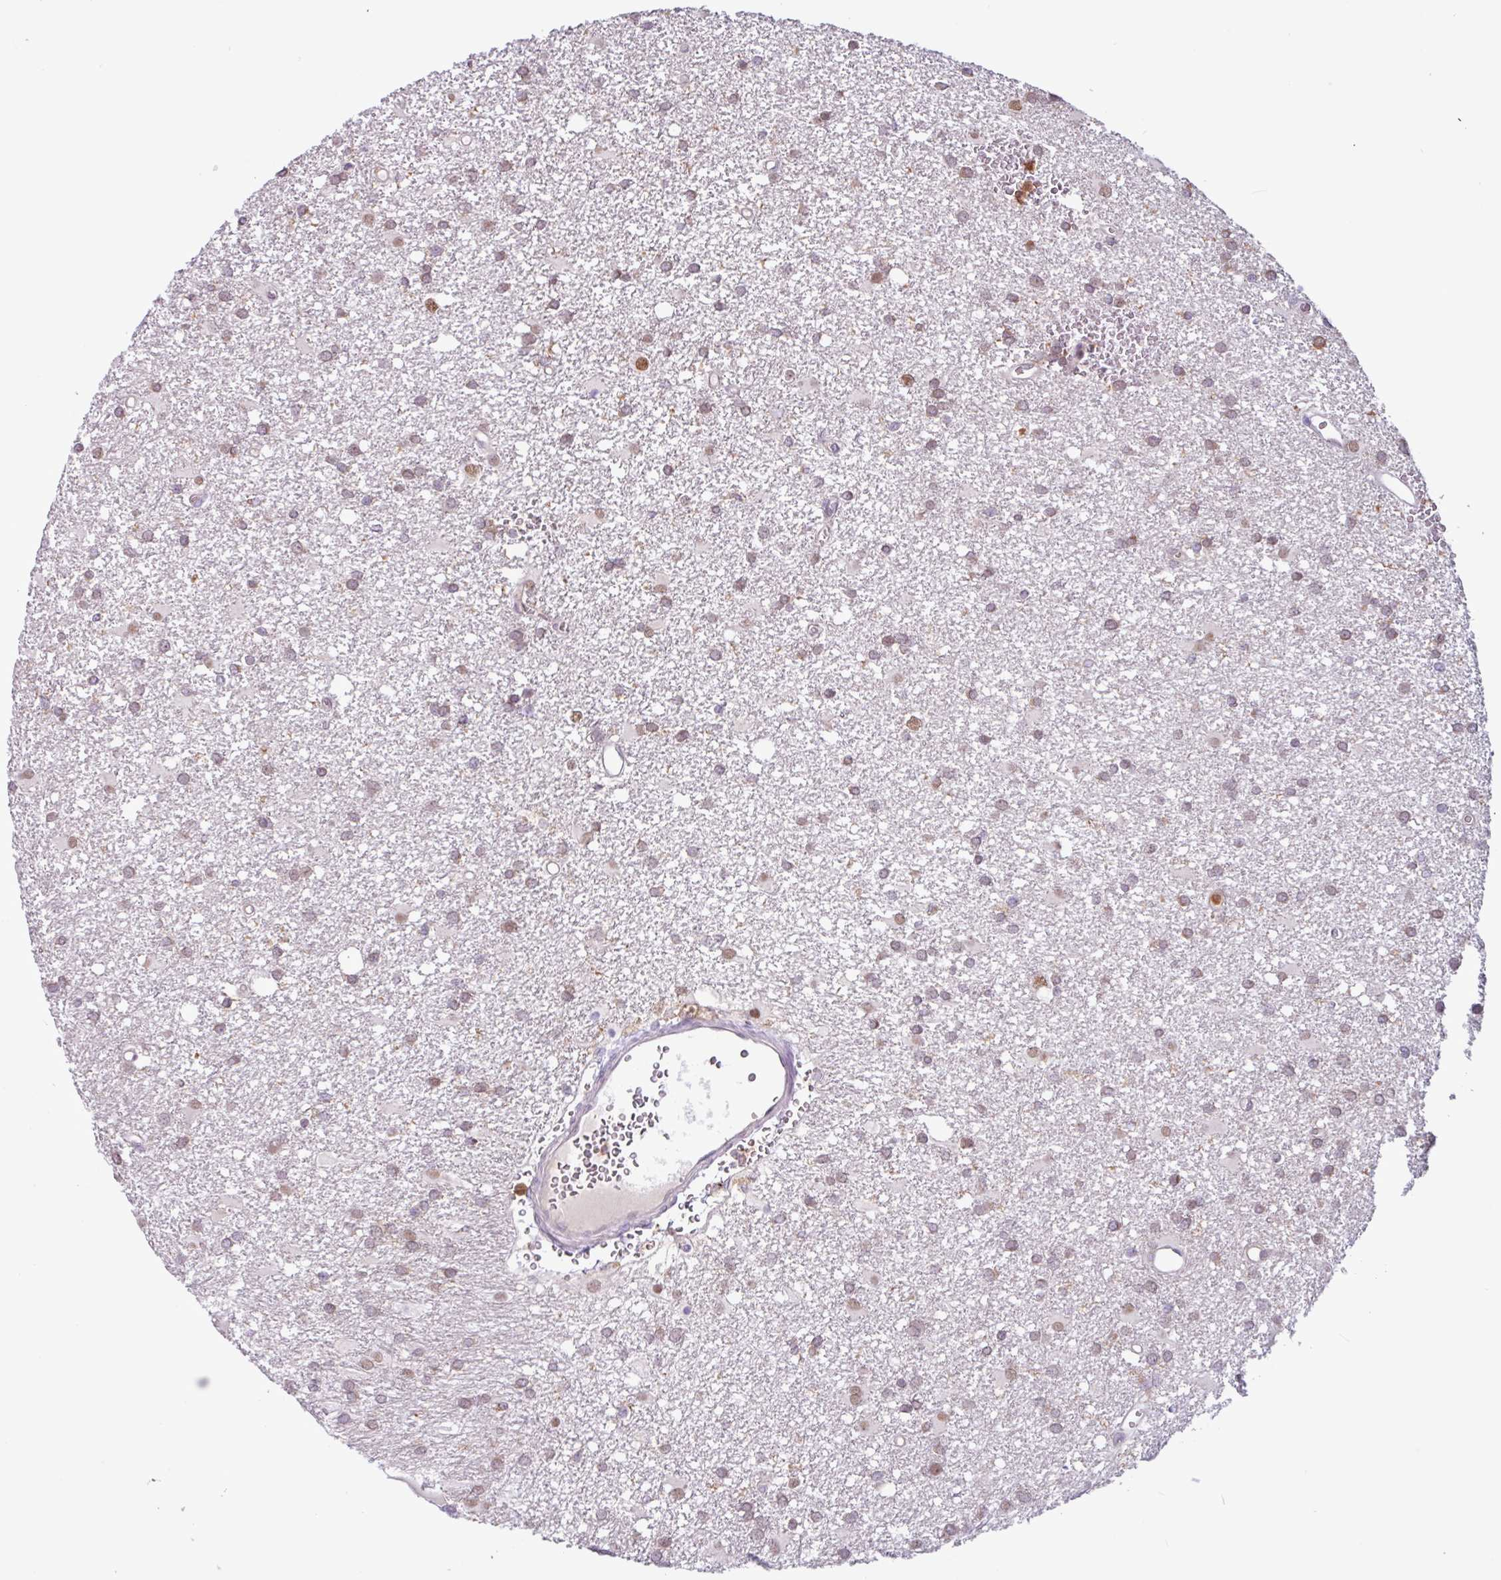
{"staining": {"intensity": "weak", "quantity": "25%-75%", "location": "cytoplasmic/membranous"}, "tissue": "glioma", "cell_type": "Tumor cells", "image_type": "cancer", "snomed": [{"axis": "morphology", "description": "Glioma, malignant, High grade"}, {"axis": "topography", "description": "Brain"}], "caption": "Immunohistochemical staining of human high-grade glioma (malignant) reveals weak cytoplasmic/membranous protein expression in about 25%-75% of tumor cells.", "gene": "ACTR3", "patient": {"sex": "male", "age": 48}}